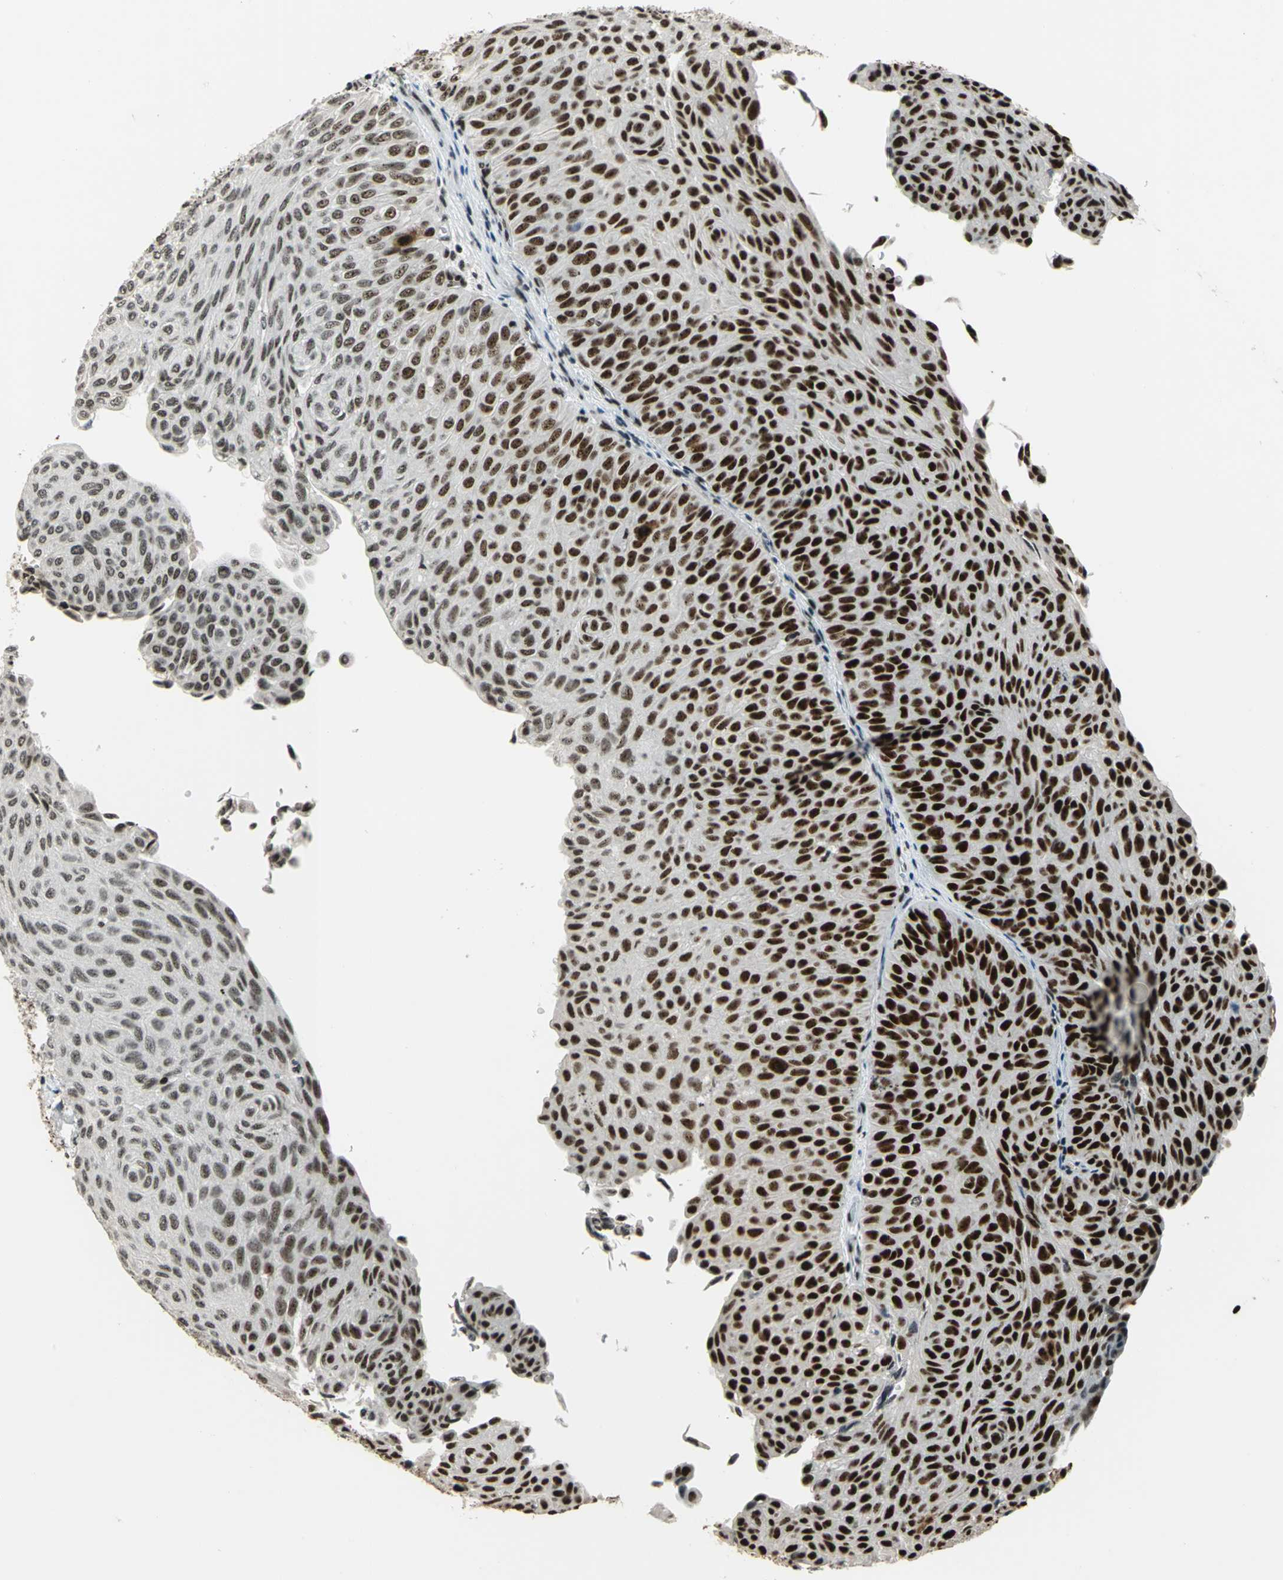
{"staining": {"intensity": "strong", "quantity": ">75%", "location": "nuclear"}, "tissue": "urothelial cancer", "cell_type": "Tumor cells", "image_type": "cancer", "snomed": [{"axis": "morphology", "description": "Urothelial carcinoma, Low grade"}, {"axis": "topography", "description": "Urinary bladder"}], "caption": "Protein expression analysis of human urothelial cancer reveals strong nuclear positivity in approximately >75% of tumor cells.", "gene": "UBTF", "patient": {"sex": "male", "age": 78}}